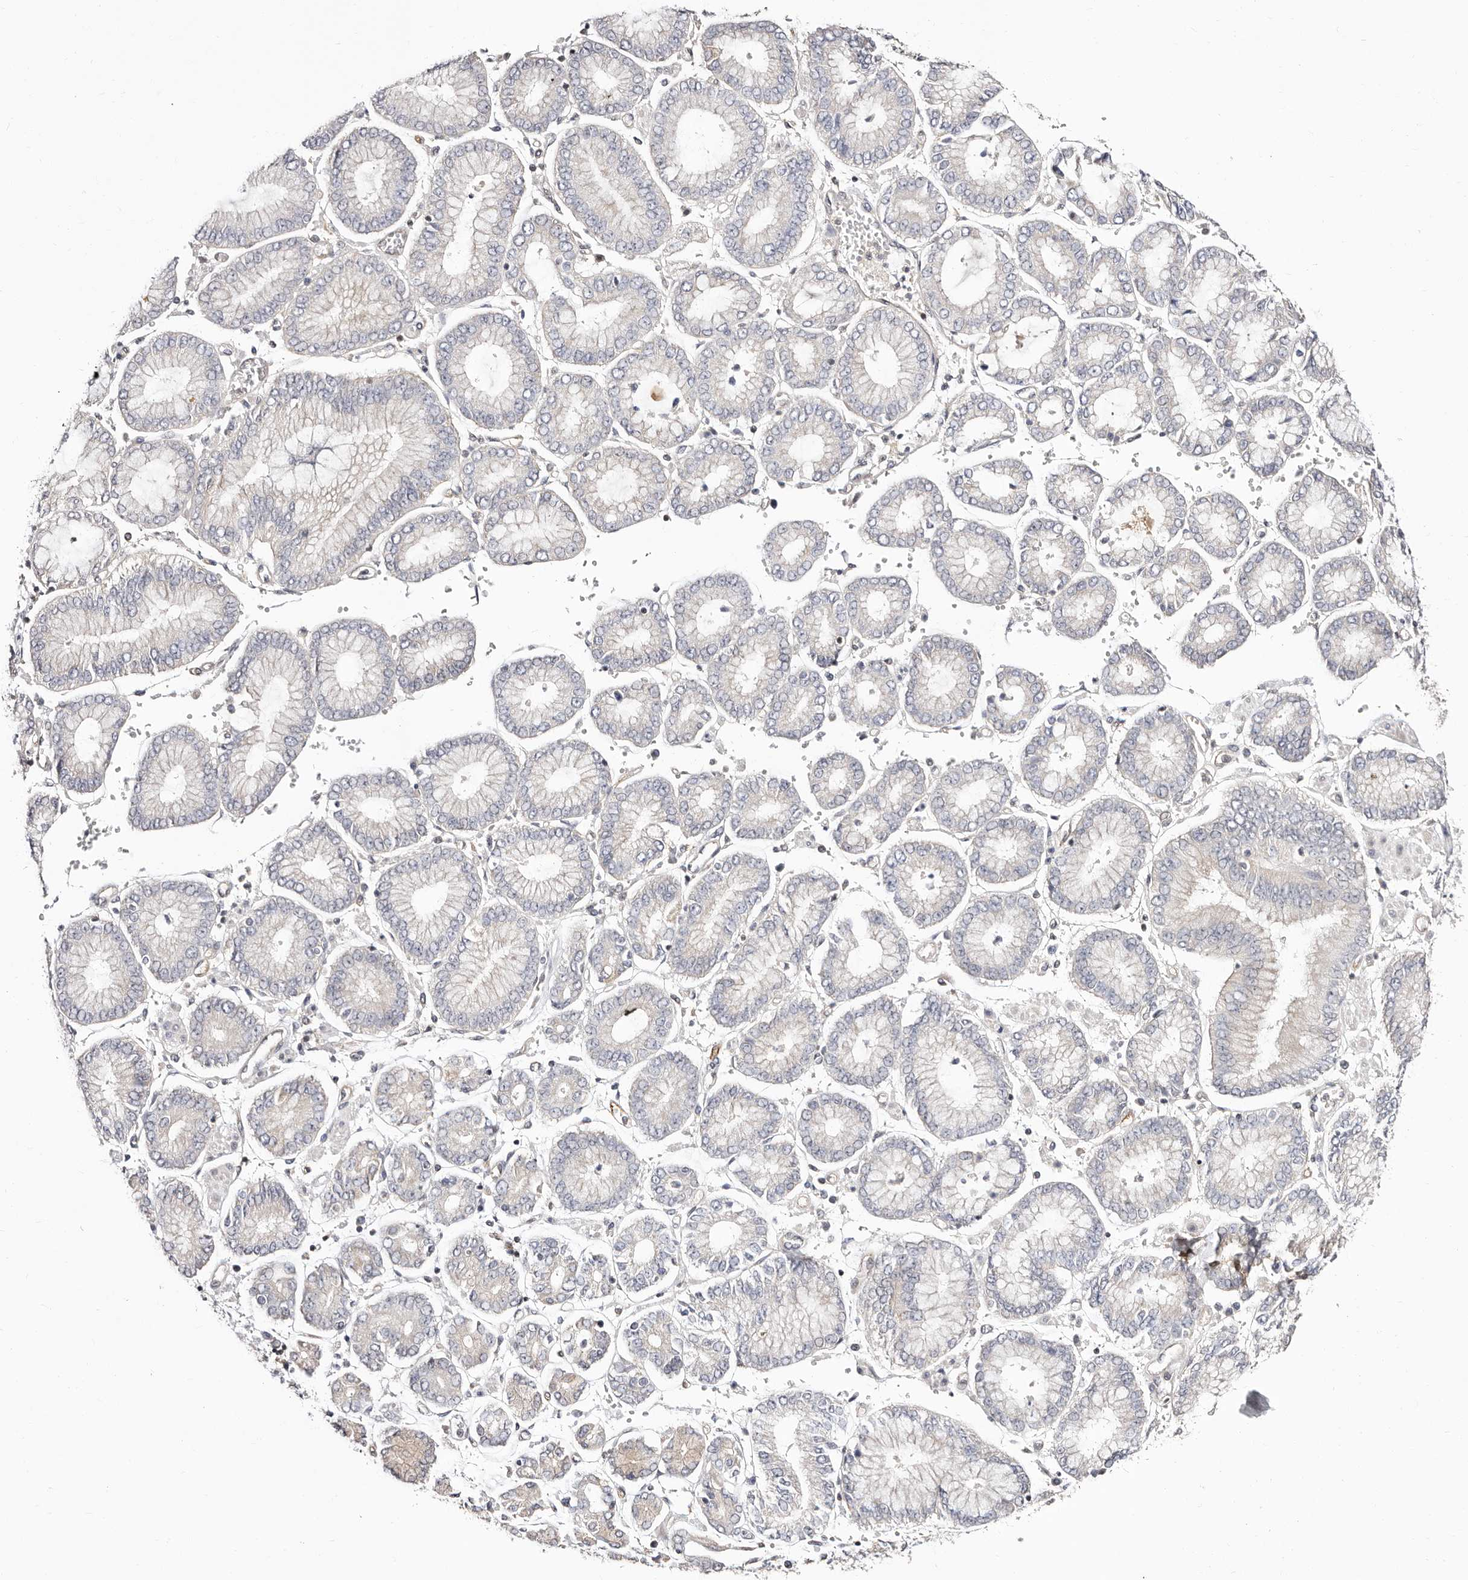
{"staining": {"intensity": "negative", "quantity": "none", "location": "none"}, "tissue": "stomach cancer", "cell_type": "Tumor cells", "image_type": "cancer", "snomed": [{"axis": "morphology", "description": "Adenocarcinoma, NOS"}, {"axis": "topography", "description": "Stomach"}], "caption": "Stomach cancer stained for a protein using IHC exhibits no expression tumor cells.", "gene": "STAT5A", "patient": {"sex": "male", "age": 76}}